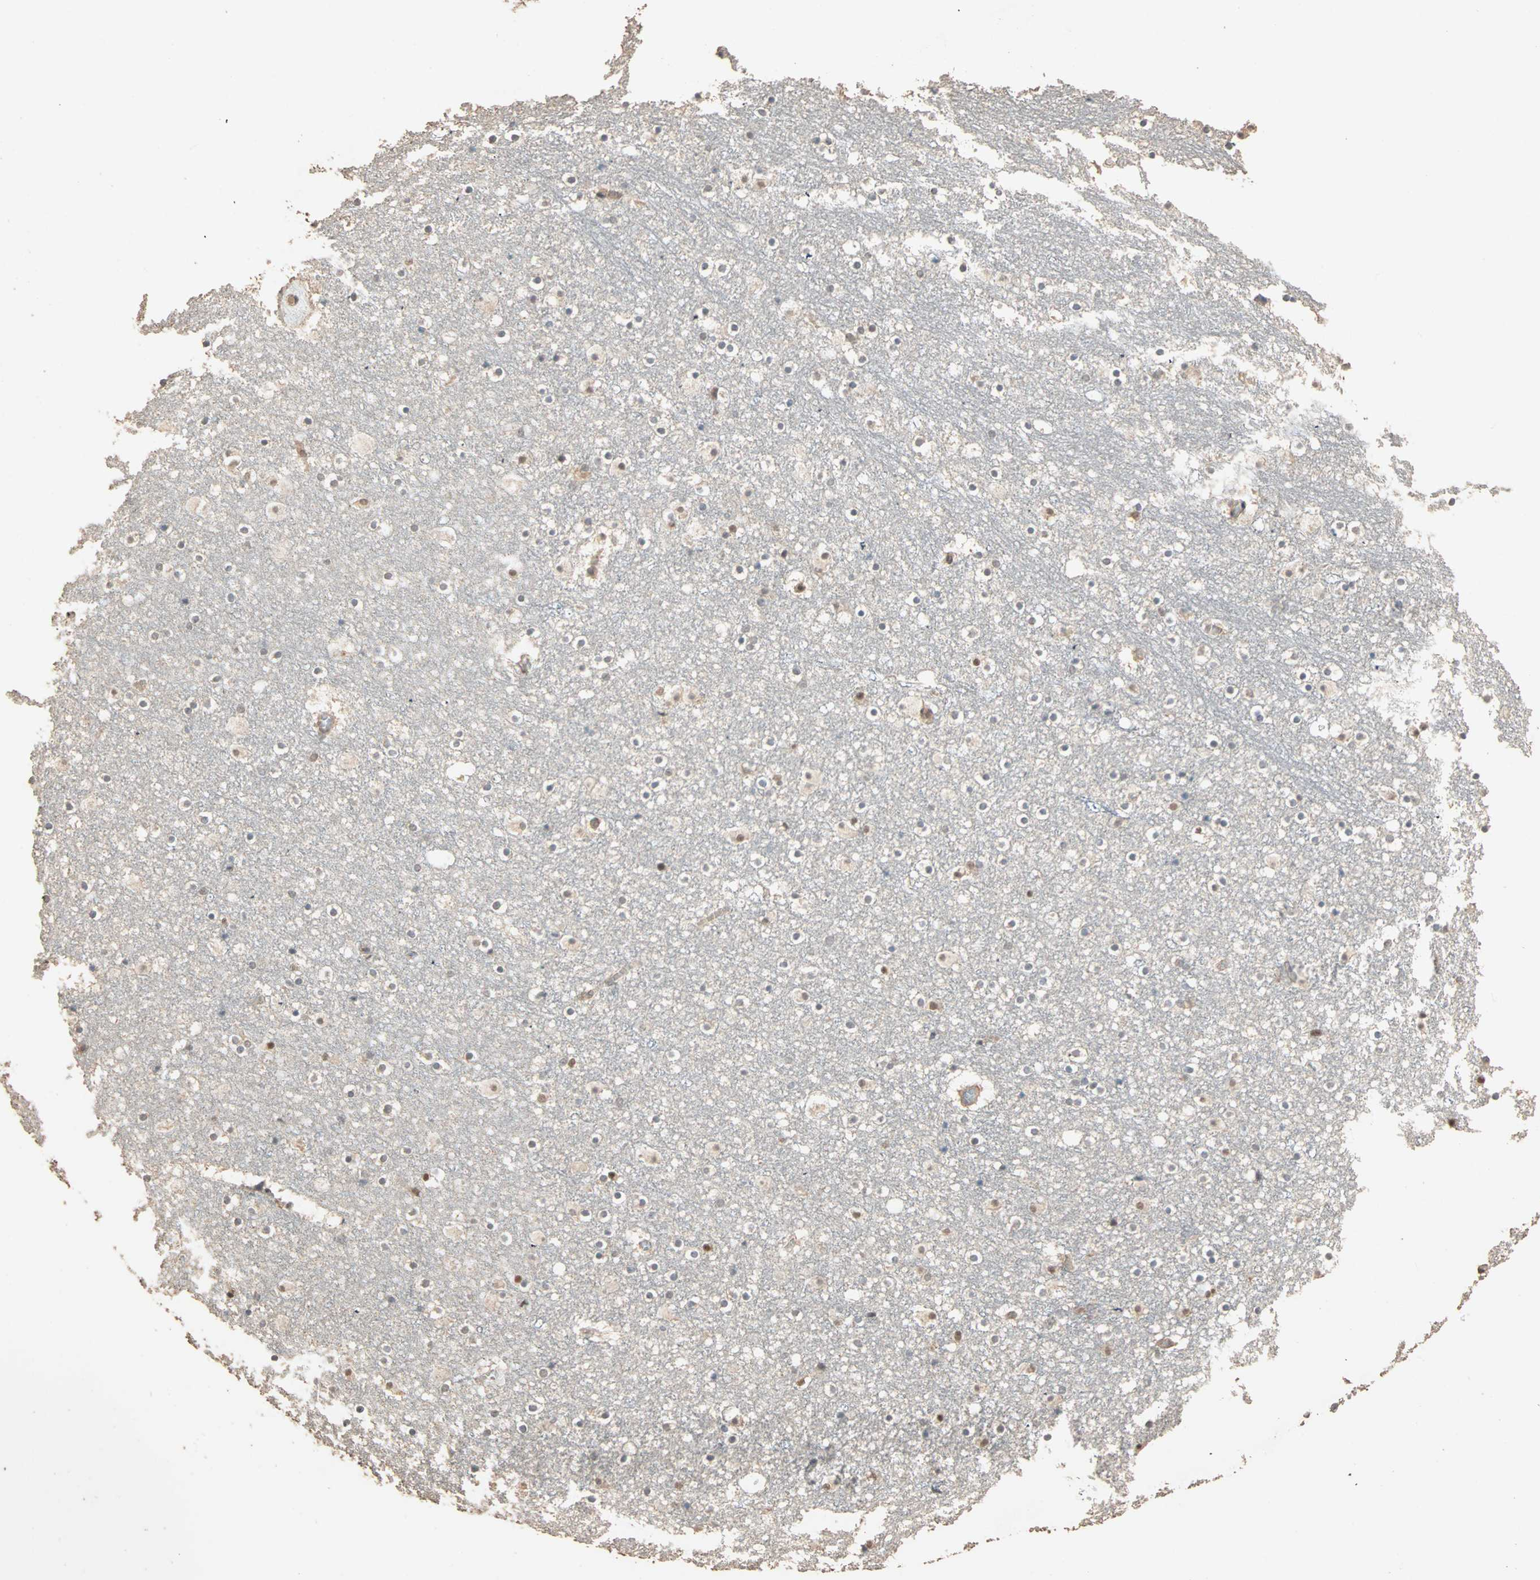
{"staining": {"intensity": "weak", "quantity": "25%-75%", "location": "cytoplasmic/membranous,nuclear"}, "tissue": "caudate", "cell_type": "Glial cells", "image_type": "normal", "snomed": [{"axis": "morphology", "description": "Normal tissue, NOS"}, {"axis": "topography", "description": "Lateral ventricle wall"}], "caption": "Immunohistochemistry (IHC) (DAB (3,3'-diaminobenzidine)) staining of benign human caudate demonstrates weak cytoplasmic/membranous,nuclear protein staining in approximately 25%-75% of glial cells.", "gene": "ZBTB33", "patient": {"sex": "male", "age": 45}}